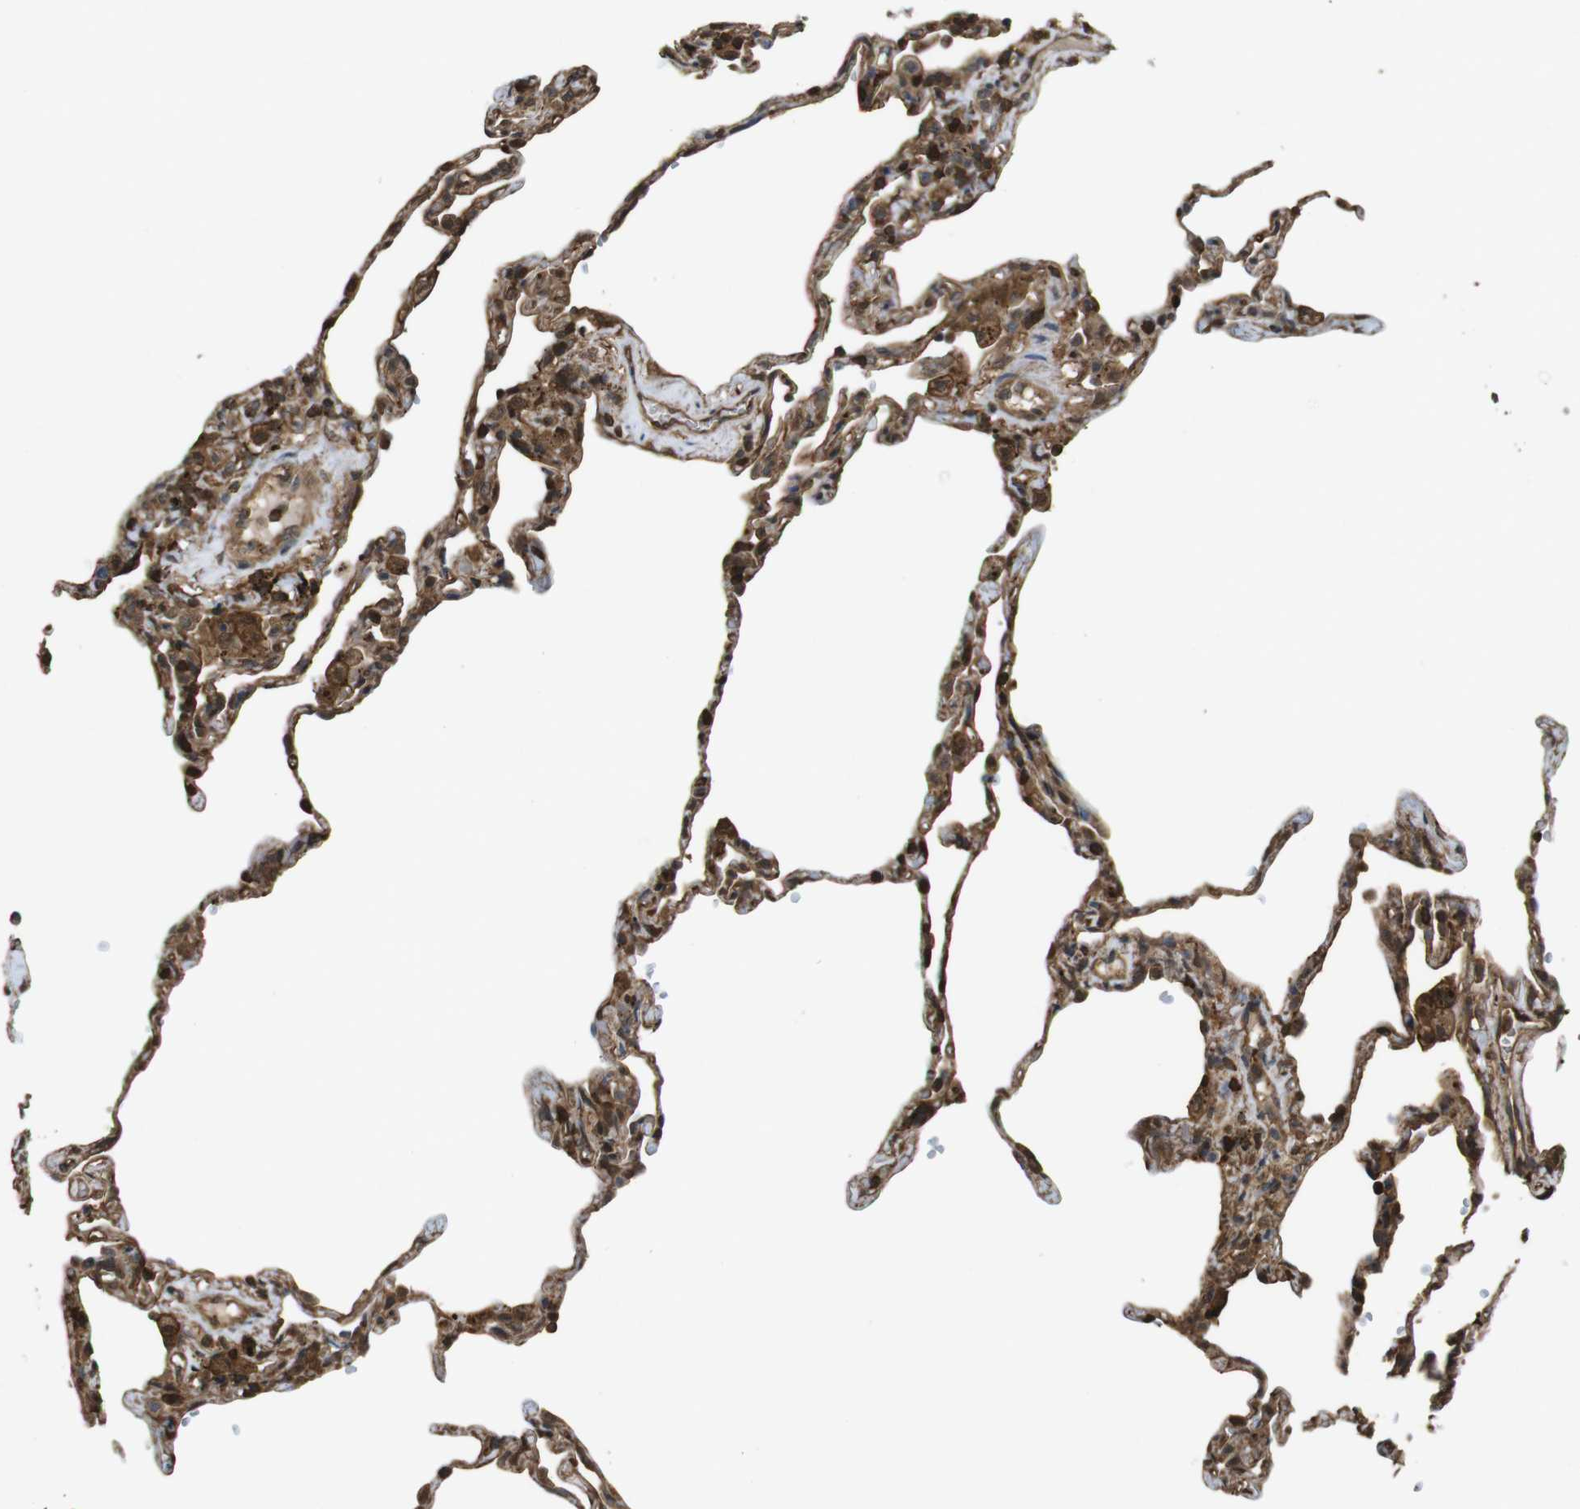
{"staining": {"intensity": "moderate", "quantity": ">75%", "location": "cytoplasmic/membranous"}, "tissue": "lung", "cell_type": "Alveolar cells", "image_type": "normal", "snomed": [{"axis": "morphology", "description": "Normal tissue, NOS"}, {"axis": "topography", "description": "Lung"}], "caption": "A high-resolution histopathology image shows immunohistochemistry staining of normal lung, which displays moderate cytoplasmic/membranous staining in approximately >75% of alveolar cells. Immunohistochemistry (ihc) stains the protein in brown and the nuclei are stained blue.", "gene": "ARHGDIA", "patient": {"sex": "male", "age": 59}}